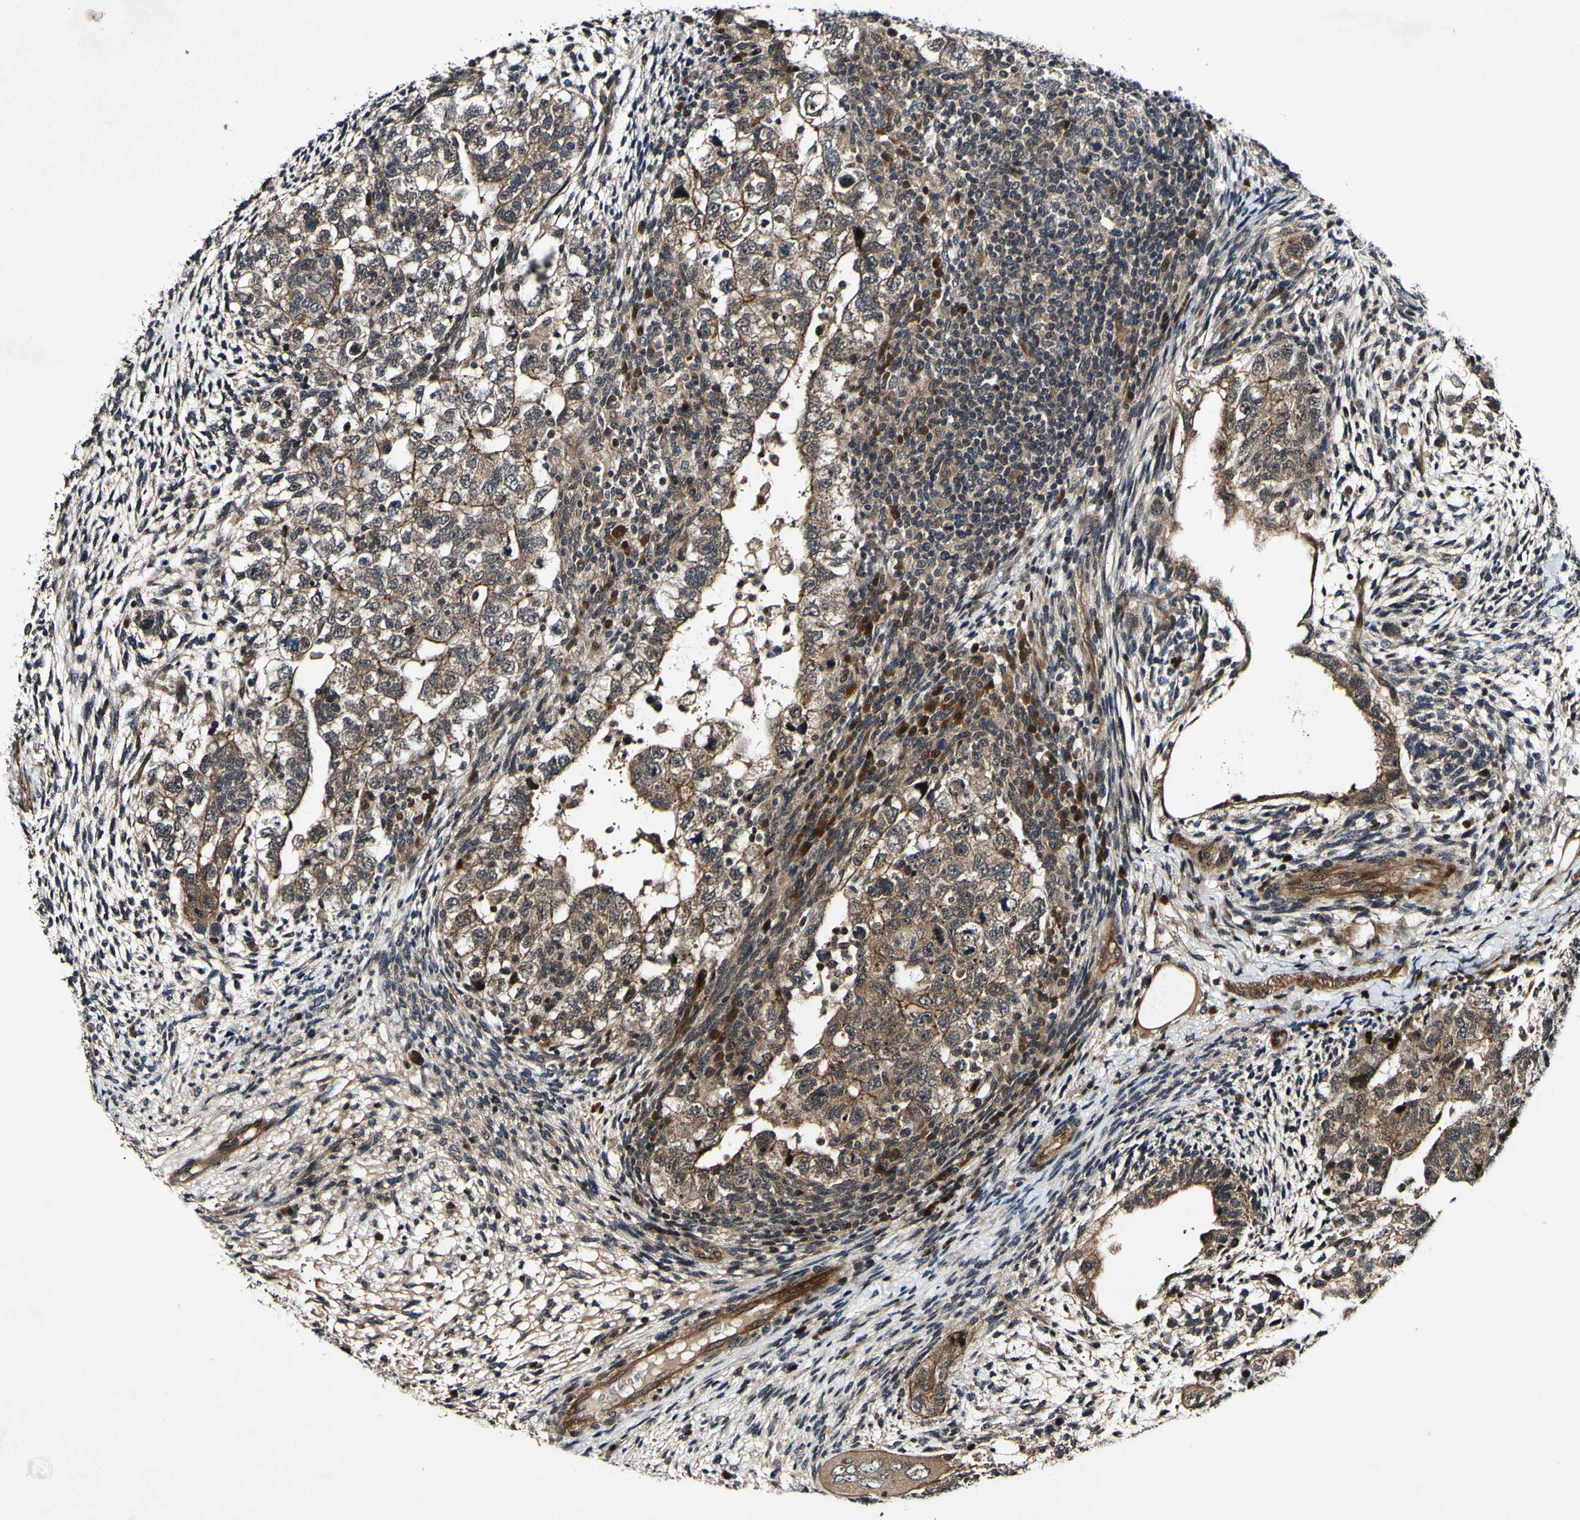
{"staining": {"intensity": "moderate", "quantity": ">75%", "location": "cytoplasmic/membranous,nuclear"}, "tissue": "testis cancer", "cell_type": "Tumor cells", "image_type": "cancer", "snomed": [{"axis": "morphology", "description": "Normal tissue, NOS"}, {"axis": "morphology", "description": "Carcinoma, Embryonal, NOS"}, {"axis": "topography", "description": "Testis"}], "caption": "An image showing moderate cytoplasmic/membranous and nuclear positivity in about >75% of tumor cells in embryonal carcinoma (testis), as visualized by brown immunohistochemical staining.", "gene": "CSNK1E", "patient": {"sex": "male", "age": 36}}